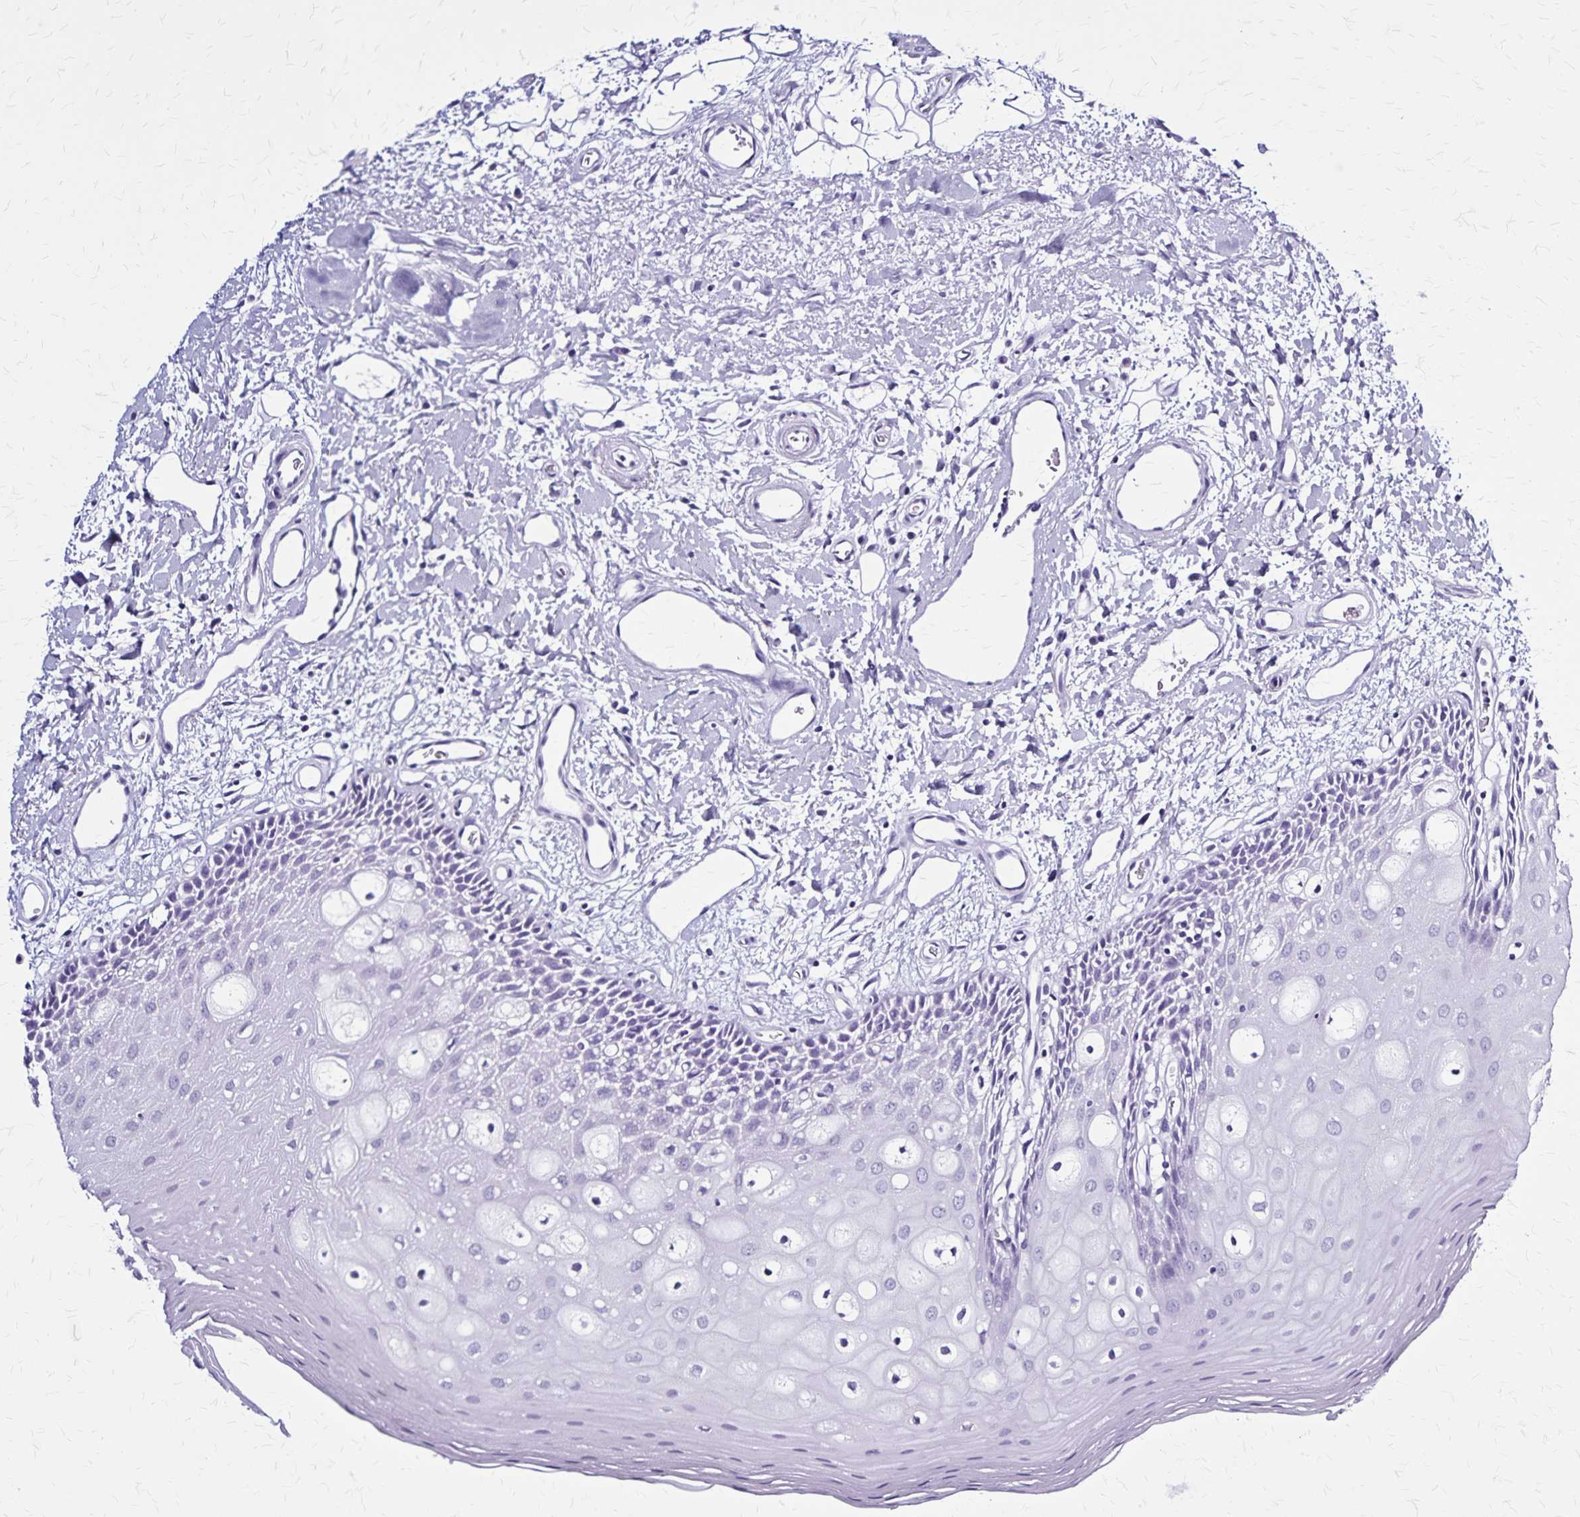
{"staining": {"intensity": "negative", "quantity": "none", "location": "none"}, "tissue": "oral mucosa", "cell_type": "Squamous epithelial cells", "image_type": "normal", "snomed": [{"axis": "morphology", "description": "Normal tissue, NOS"}, {"axis": "topography", "description": "Oral tissue"}], "caption": "Squamous epithelial cells show no significant protein expression in normal oral mucosa.", "gene": "PLXNA4", "patient": {"sex": "female", "age": 43}}